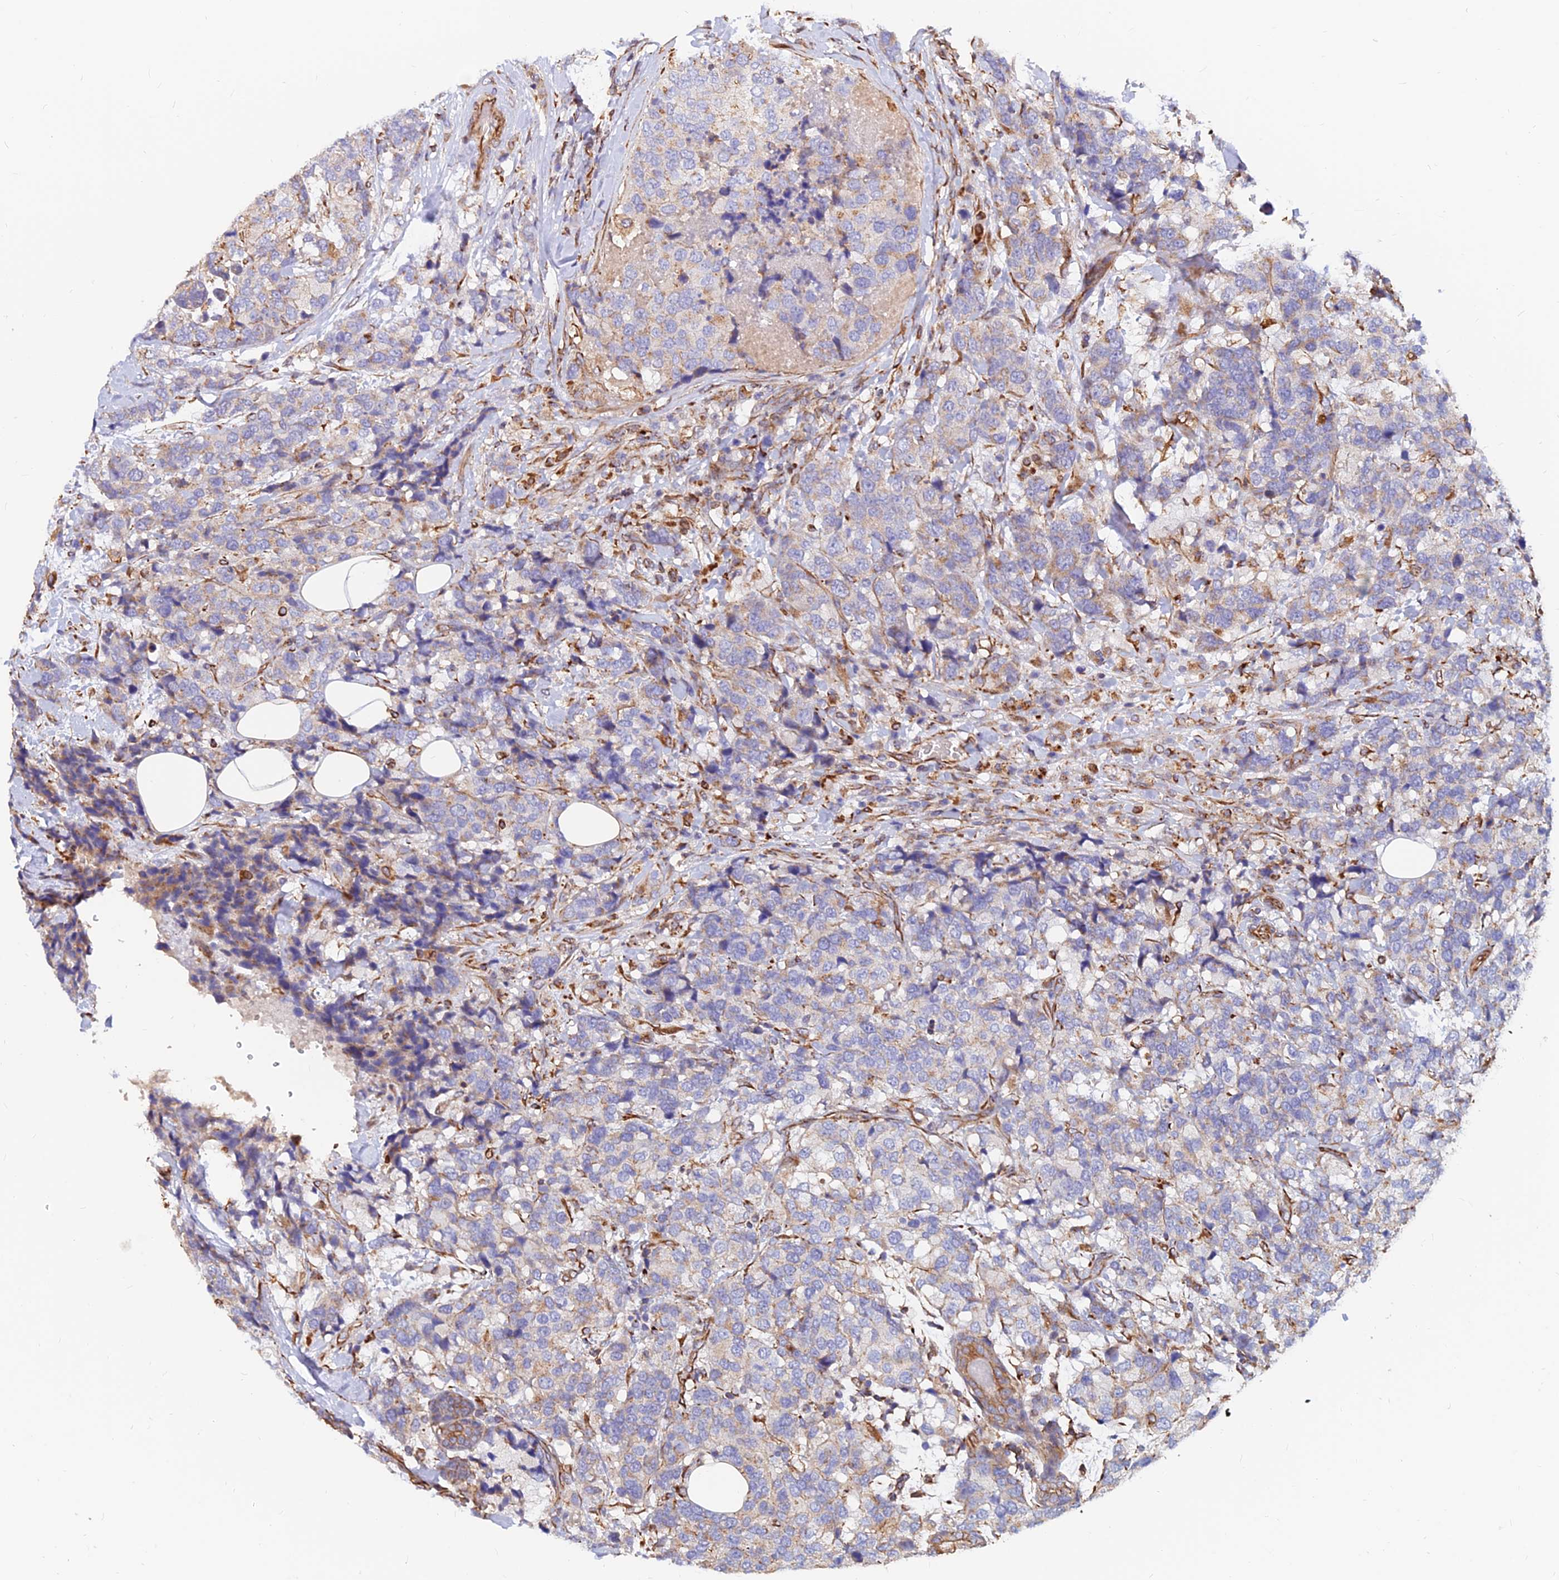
{"staining": {"intensity": "negative", "quantity": "none", "location": "none"}, "tissue": "breast cancer", "cell_type": "Tumor cells", "image_type": "cancer", "snomed": [{"axis": "morphology", "description": "Lobular carcinoma"}, {"axis": "topography", "description": "Breast"}], "caption": "Micrograph shows no significant protein positivity in tumor cells of breast cancer (lobular carcinoma).", "gene": "CDK18", "patient": {"sex": "female", "age": 59}}